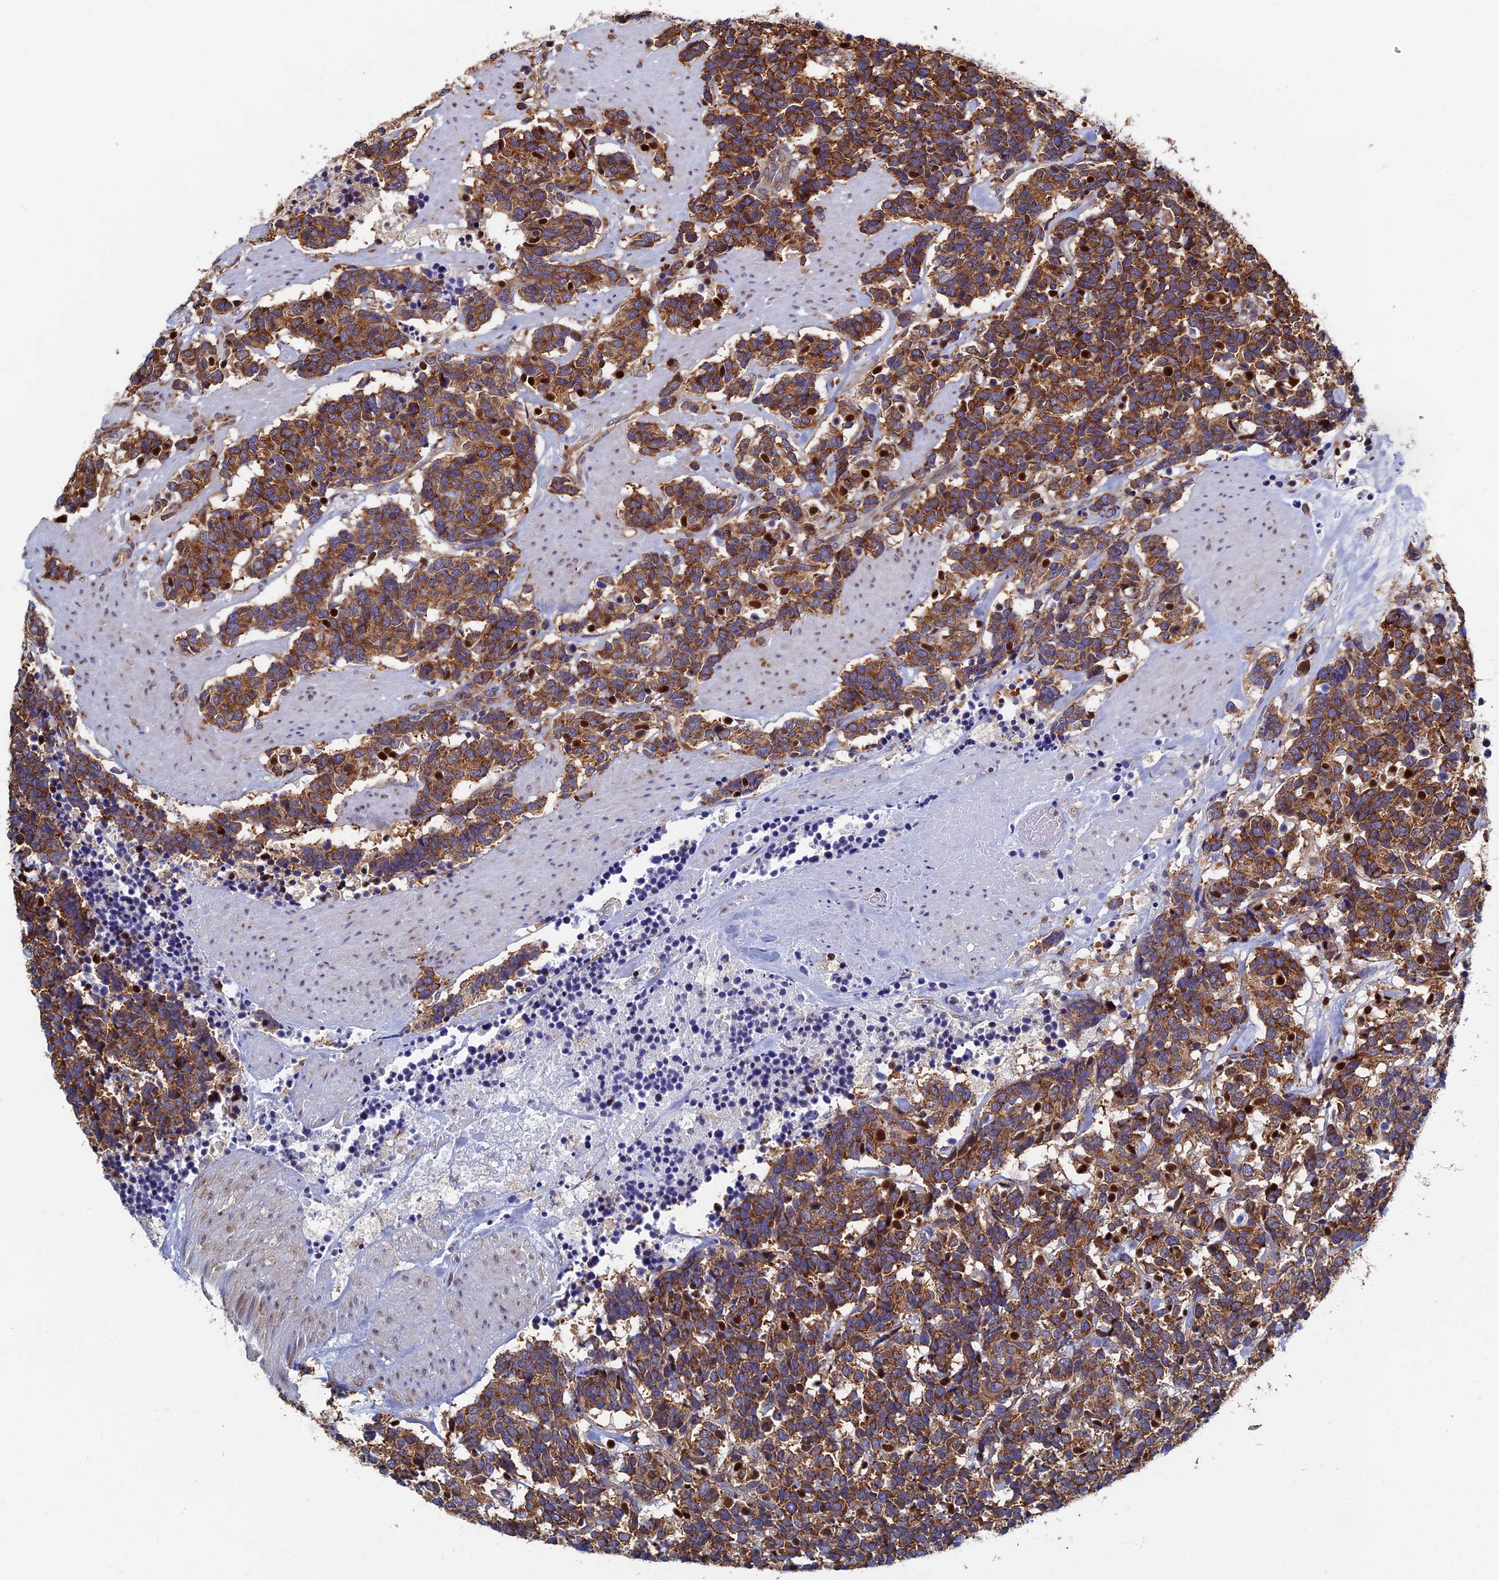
{"staining": {"intensity": "moderate", "quantity": ">75%", "location": "cytoplasmic/membranous"}, "tissue": "carcinoid", "cell_type": "Tumor cells", "image_type": "cancer", "snomed": [{"axis": "morphology", "description": "Carcinoma, NOS"}, {"axis": "morphology", "description": "Carcinoid, malignant, NOS"}, {"axis": "topography", "description": "Urinary bladder"}], "caption": "Human carcinoid stained for a protein (brown) exhibits moderate cytoplasmic/membranous positive positivity in about >75% of tumor cells.", "gene": "YBX1", "patient": {"sex": "male", "age": 57}}